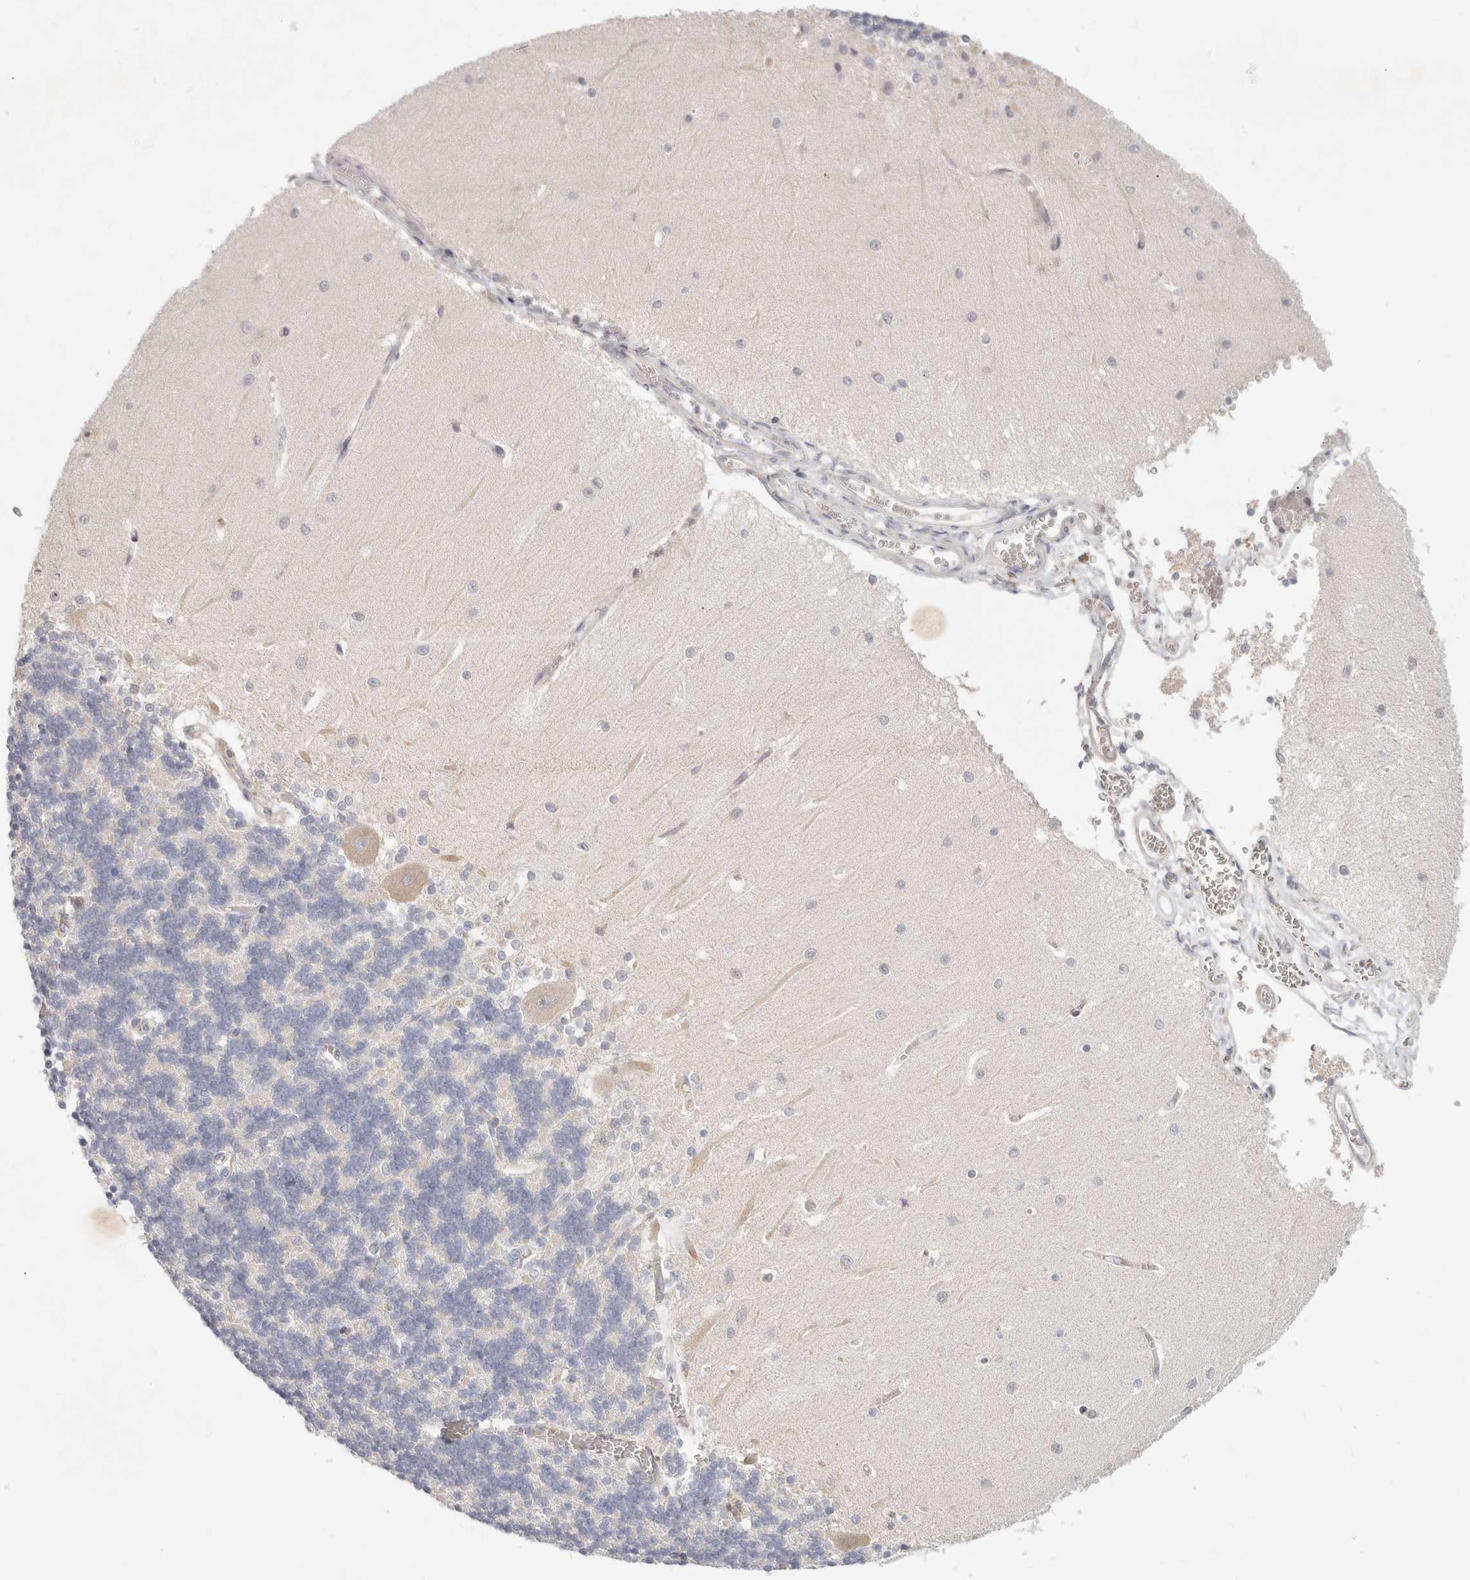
{"staining": {"intensity": "negative", "quantity": "none", "location": "none"}, "tissue": "cerebellum", "cell_type": "Cells in granular layer", "image_type": "normal", "snomed": [{"axis": "morphology", "description": "Normal tissue, NOS"}, {"axis": "topography", "description": "Cerebellum"}], "caption": "Immunohistochemistry of normal human cerebellum demonstrates no positivity in cells in granular layer.", "gene": "TFB2M", "patient": {"sex": "male", "age": 37}}